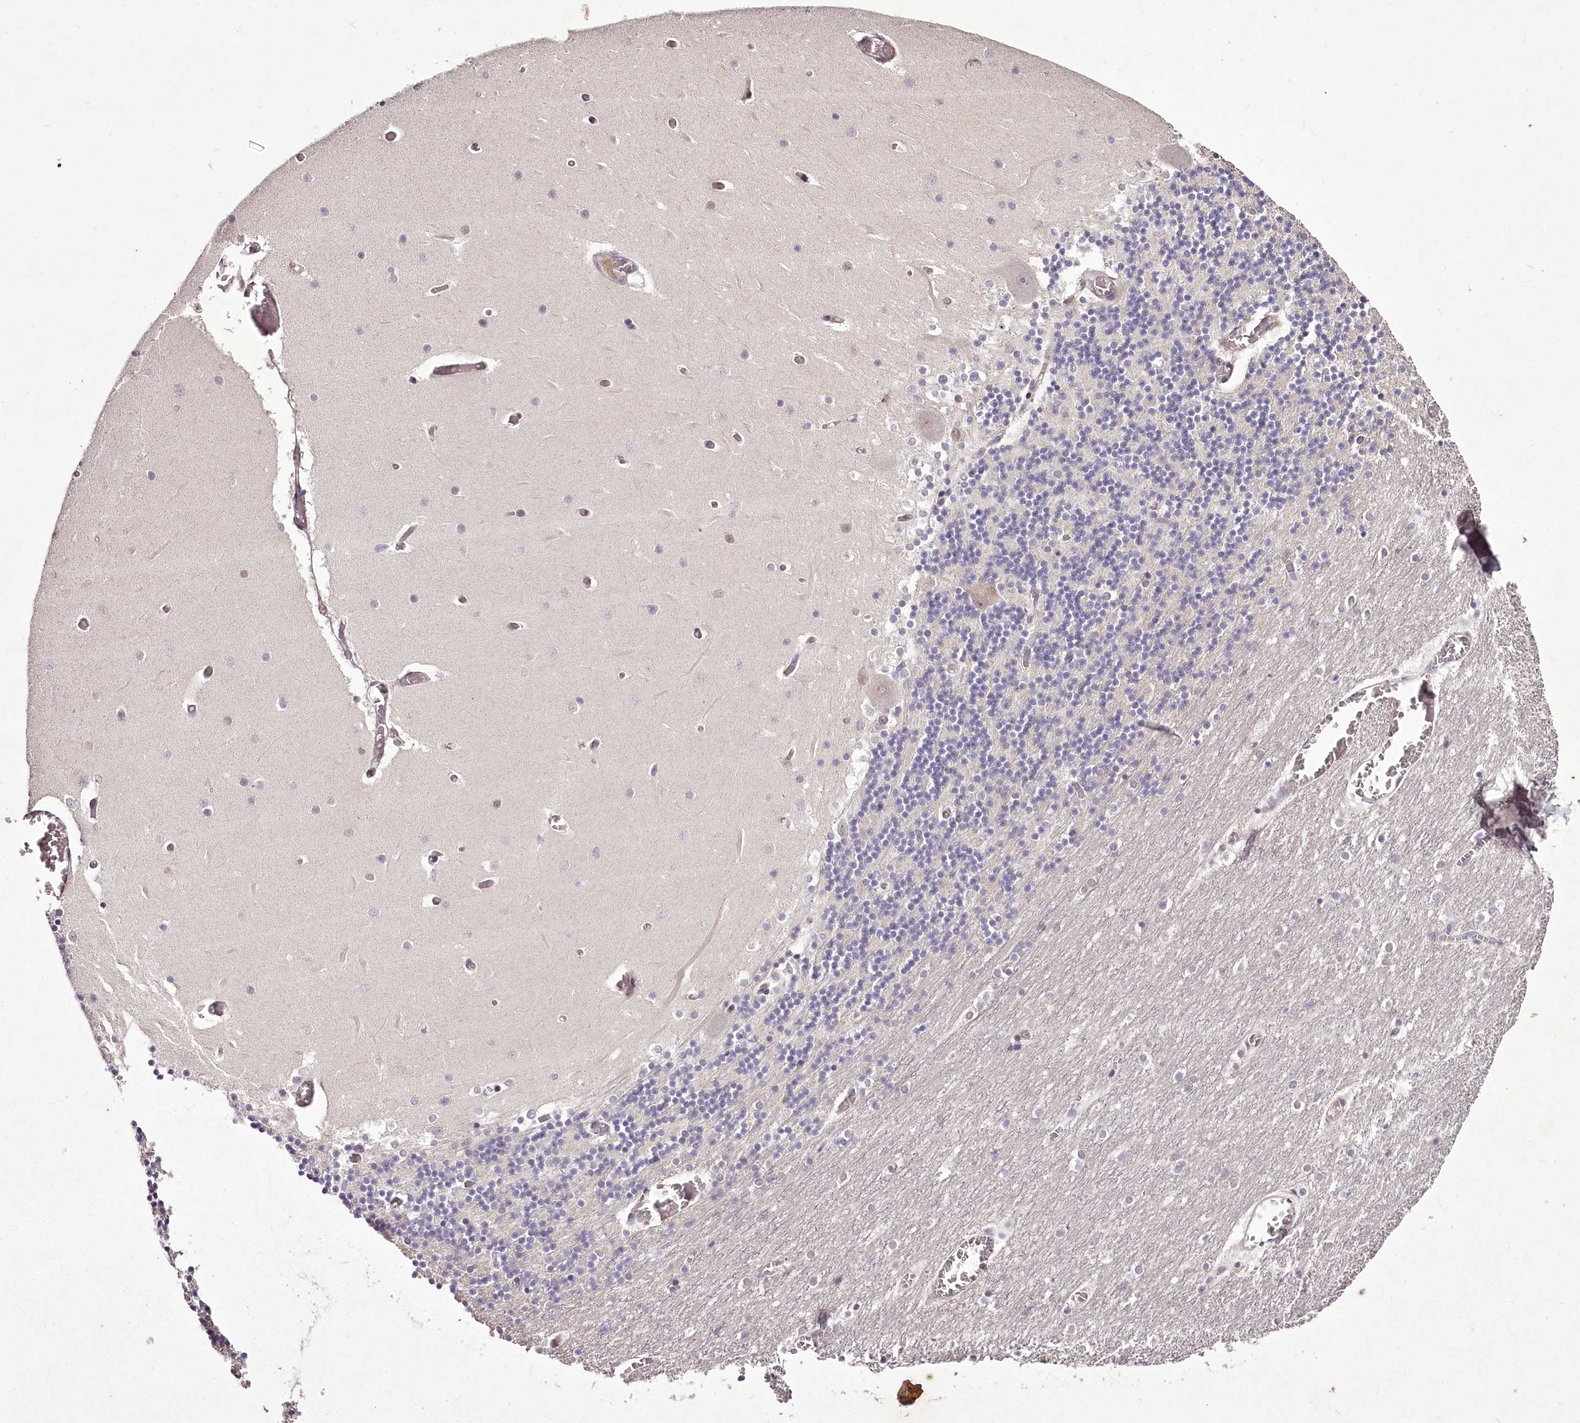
{"staining": {"intensity": "negative", "quantity": "none", "location": "none"}, "tissue": "cerebellum", "cell_type": "Cells in granular layer", "image_type": "normal", "snomed": [{"axis": "morphology", "description": "Normal tissue, NOS"}, {"axis": "topography", "description": "Cerebellum"}], "caption": "A high-resolution image shows immunohistochemistry staining of normal cerebellum, which exhibits no significant expression in cells in granular layer.", "gene": "C1orf56", "patient": {"sex": "female", "age": 28}}